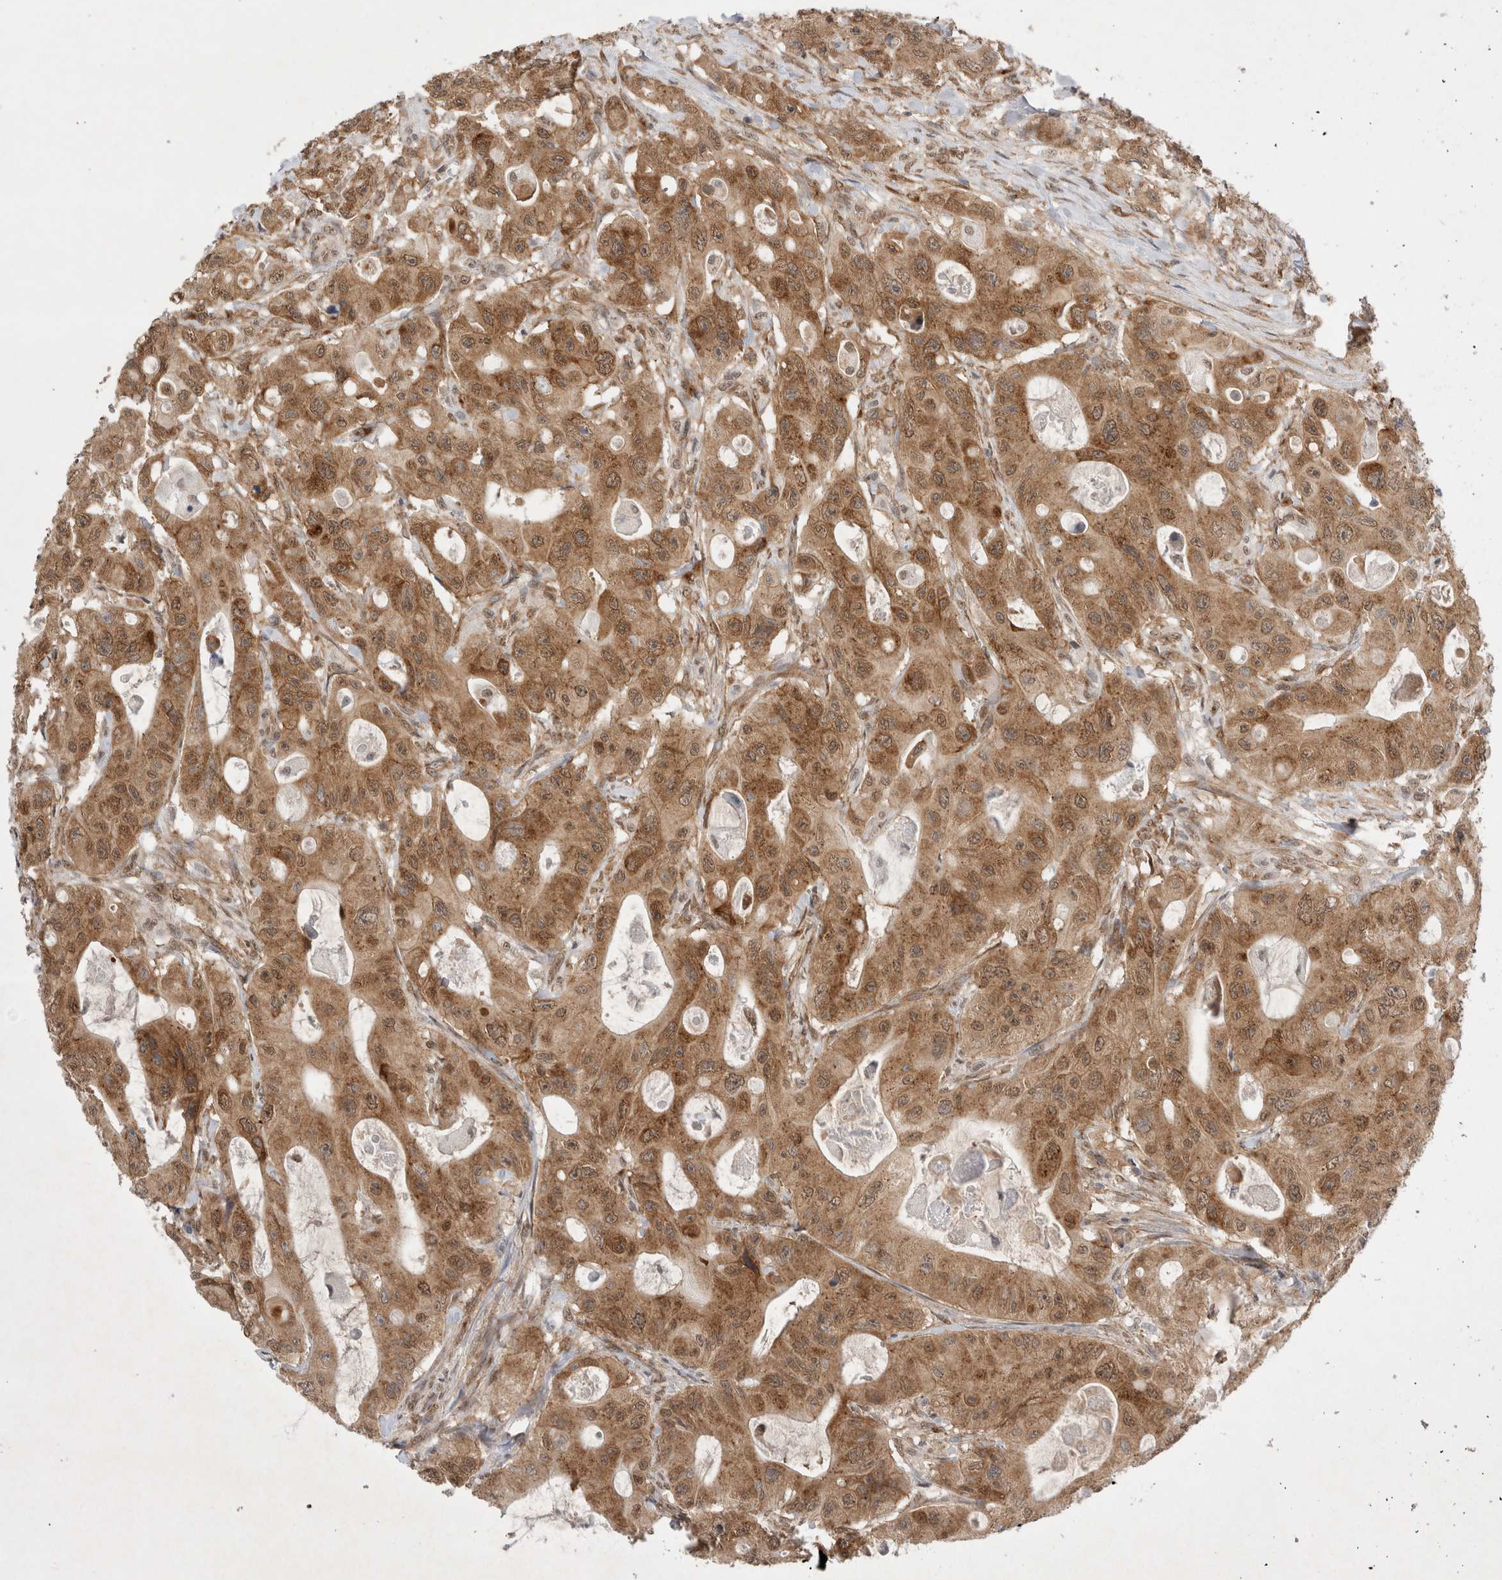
{"staining": {"intensity": "moderate", "quantity": ">75%", "location": "cytoplasmic/membranous"}, "tissue": "colorectal cancer", "cell_type": "Tumor cells", "image_type": "cancer", "snomed": [{"axis": "morphology", "description": "Adenocarcinoma, NOS"}, {"axis": "topography", "description": "Colon"}], "caption": "Immunohistochemistry (IHC) (DAB (3,3'-diaminobenzidine)) staining of human adenocarcinoma (colorectal) demonstrates moderate cytoplasmic/membranous protein positivity in about >75% of tumor cells. The protein is stained brown, and the nuclei are stained in blue (DAB IHC with brightfield microscopy, high magnification).", "gene": "WIPF2", "patient": {"sex": "female", "age": 46}}